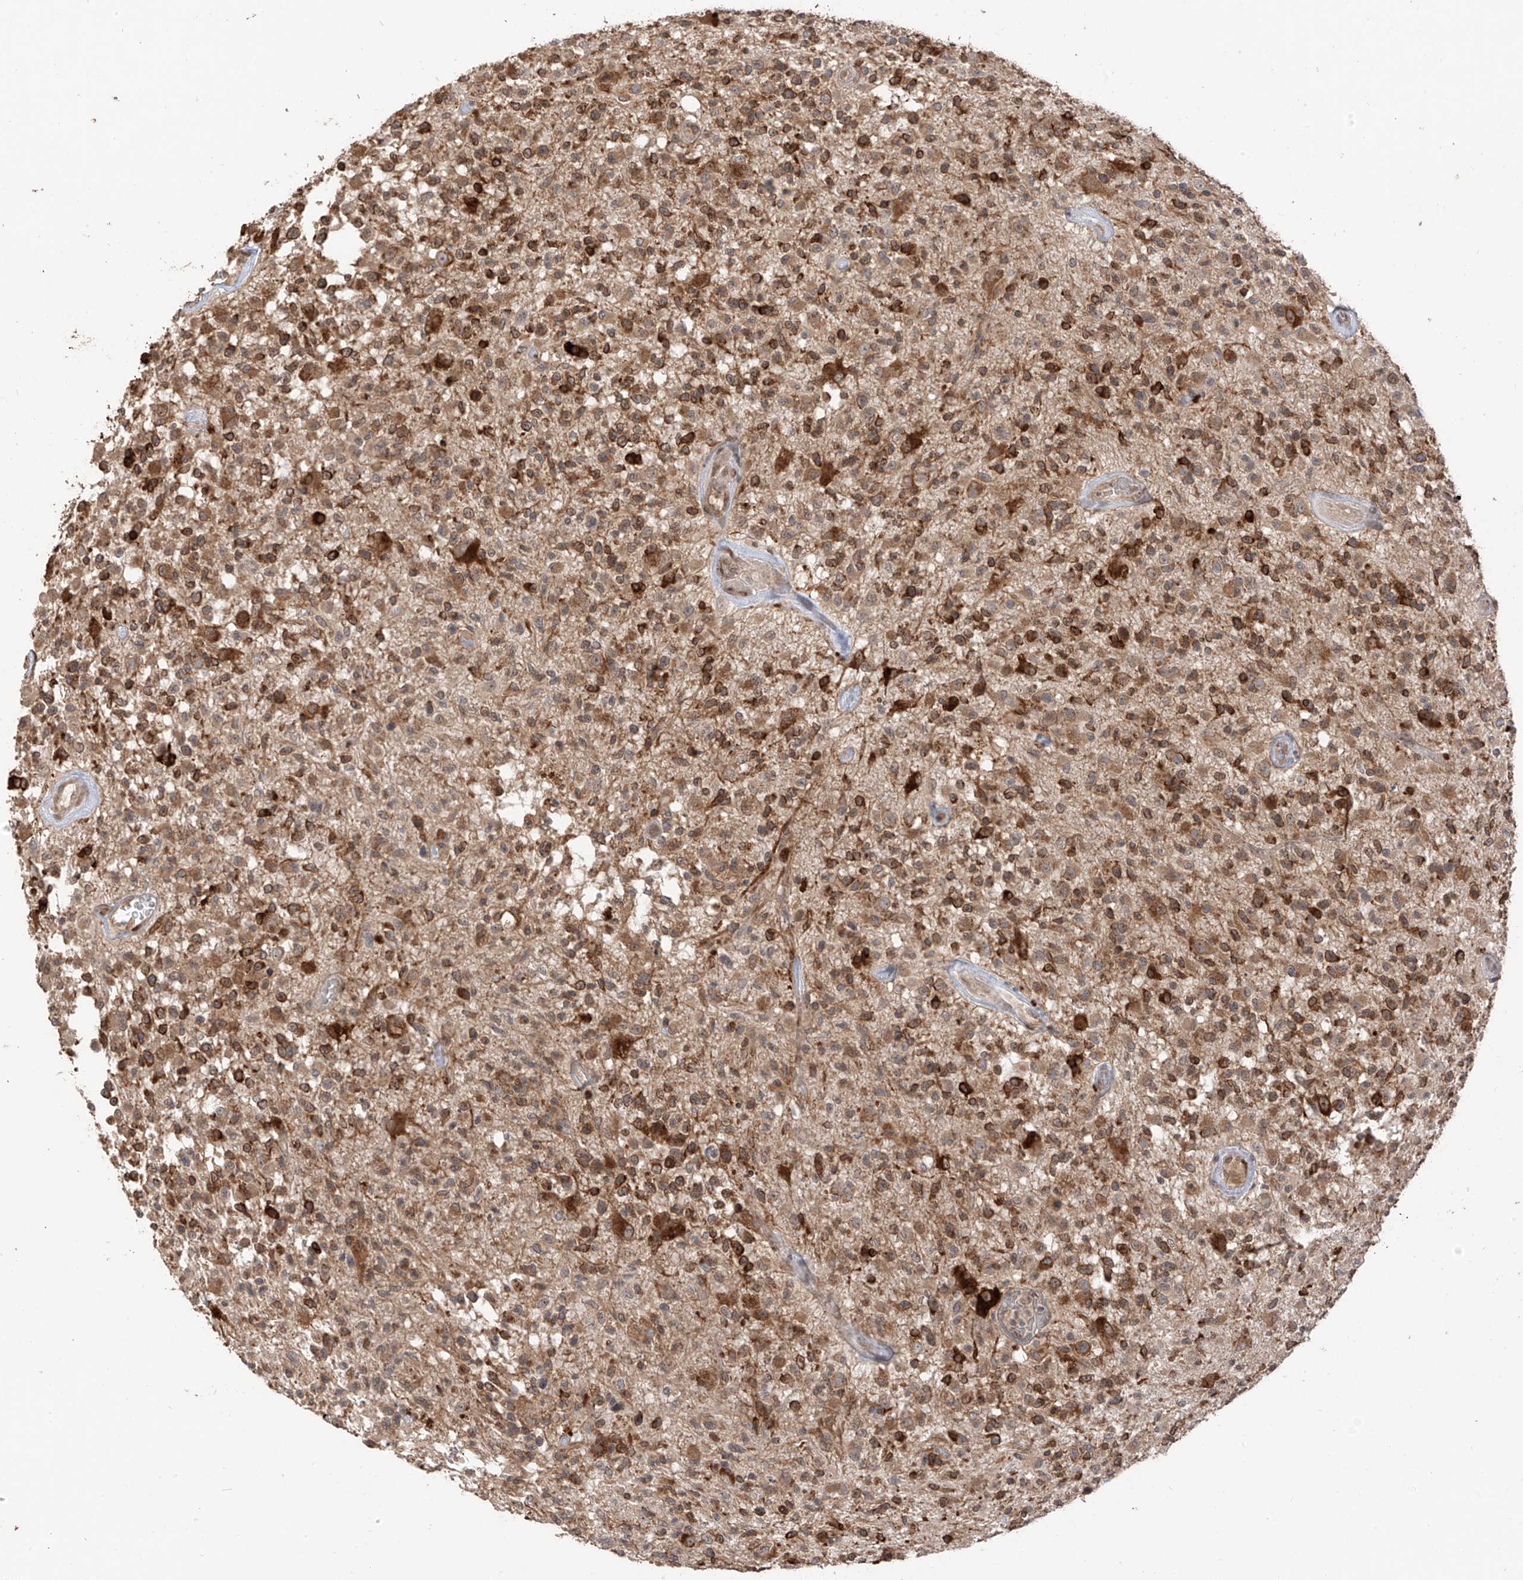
{"staining": {"intensity": "moderate", "quantity": ">75%", "location": "cytoplasmic/membranous"}, "tissue": "glioma", "cell_type": "Tumor cells", "image_type": "cancer", "snomed": [{"axis": "morphology", "description": "Glioma, malignant, High grade"}, {"axis": "morphology", "description": "Glioblastoma, NOS"}, {"axis": "topography", "description": "Brain"}], "caption": "Protein staining of glioblastoma tissue shows moderate cytoplasmic/membranous positivity in approximately >75% of tumor cells. (DAB IHC with brightfield microscopy, high magnification).", "gene": "COLGALT2", "patient": {"sex": "male", "age": 60}}